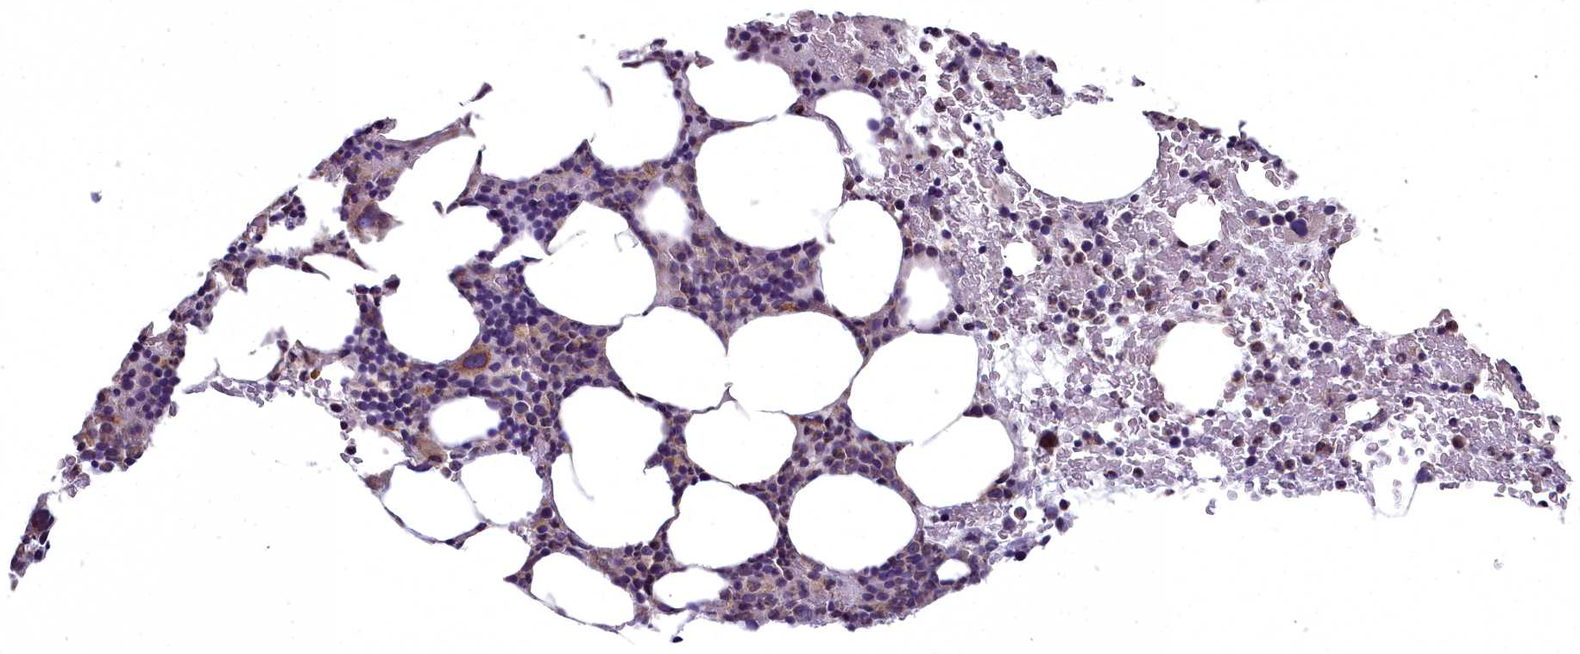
{"staining": {"intensity": "moderate", "quantity": "25%-75%", "location": "cytoplasmic/membranous"}, "tissue": "bone marrow", "cell_type": "Hematopoietic cells", "image_type": "normal", "snomed": [{"axis": "morphology", "description": "Normal tissue, NOS"}, {"axis": "topography", "description": "Bone marrow"}], "caption": "Protein staining of normal bone marrow demonstrates moderate cytoplasmic/membranous positivity in approximately 25%-75% of hematopoietic cells. Nuclei are stained in blue.", "gene": "MICU2", "patient": {"sex": "male", "age": 62}}